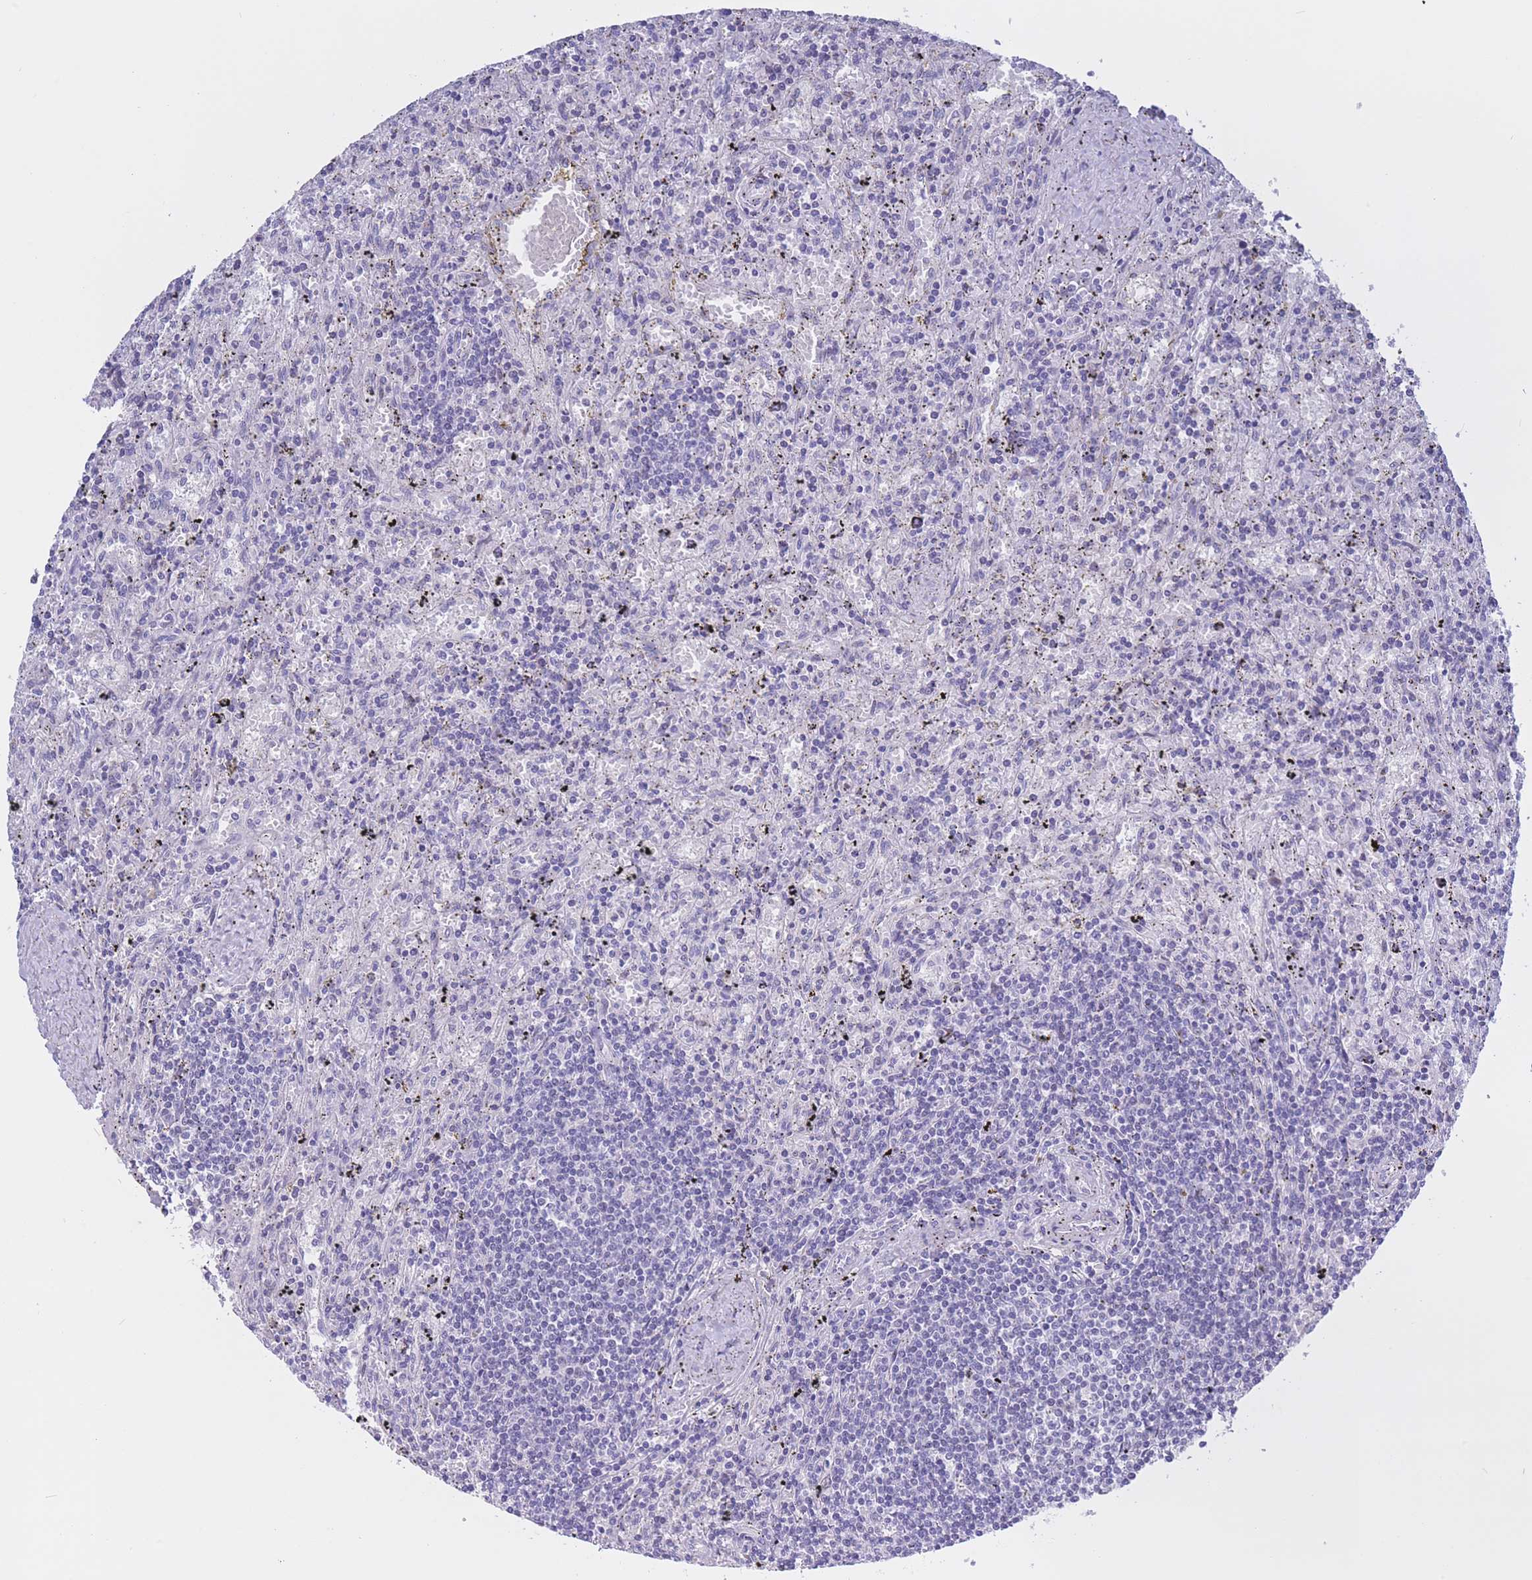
{"staining": {"intensity": "negative", "quantity": "none", "location": "none"}, "tissue": "lymphoma", "cell_type": "Tumor cells", "image_type": "cancer", "snomed": [{"axis": "morphology", "description": "Malignant lymphoma, non-Hodgkin's type, Low grade"}, {"axis": "topography", "description": "Spleen"}], "caption": "DAB immunohistochemical staining of lymphoma reveals no significant staining in tumor cells. (DAB (3,3'-diaminobenzidine) immunohistochemistry visualized using brightfield microscopy, high magnification).", "gene": "BOP1", "patient": {"sex": "male", "age": 76}}